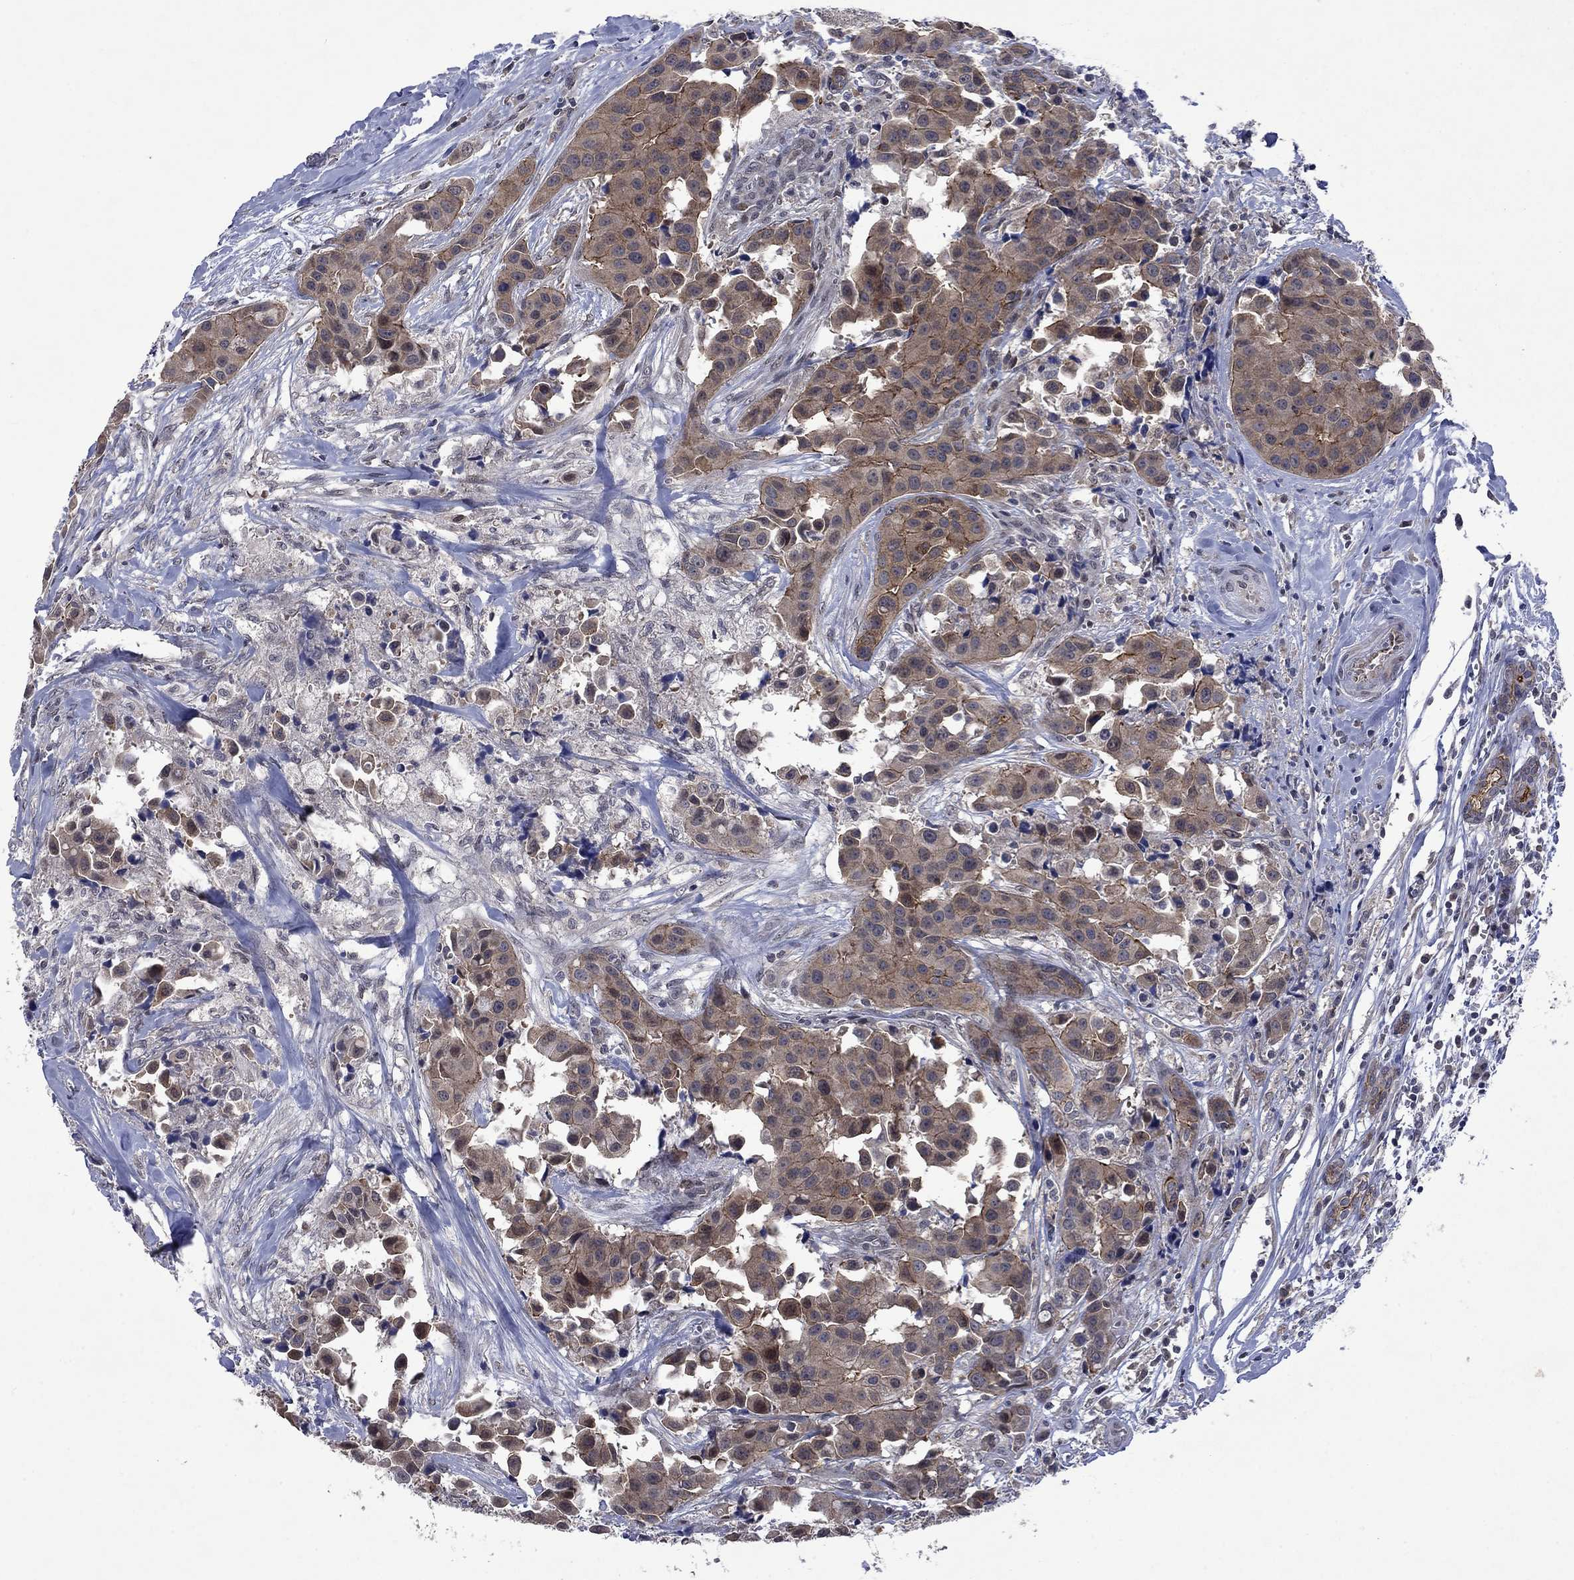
{"staining": {"intensity": "moderate", "quantity": "<25%", "location": "cytoplasmic/membranous"}, "tissue": "head and neck cancer", "cell_type": "Tumor cells", "image_type": "cancer", "snomed": [{"axis": "morphology", "description": "Adenocarcinoma, NOS"}, {"axis": "topography", "description": "Head-Neck"}], "caption": "About <25% of tumor cells in head and neck adenocarcinoma demonstrate moderate cytoplasmic/membranous protein staining as visualized by brown immunohistochemical staining.", "gene": "PPP1R9A", "patient": {"sex": "male", "age": 76}}